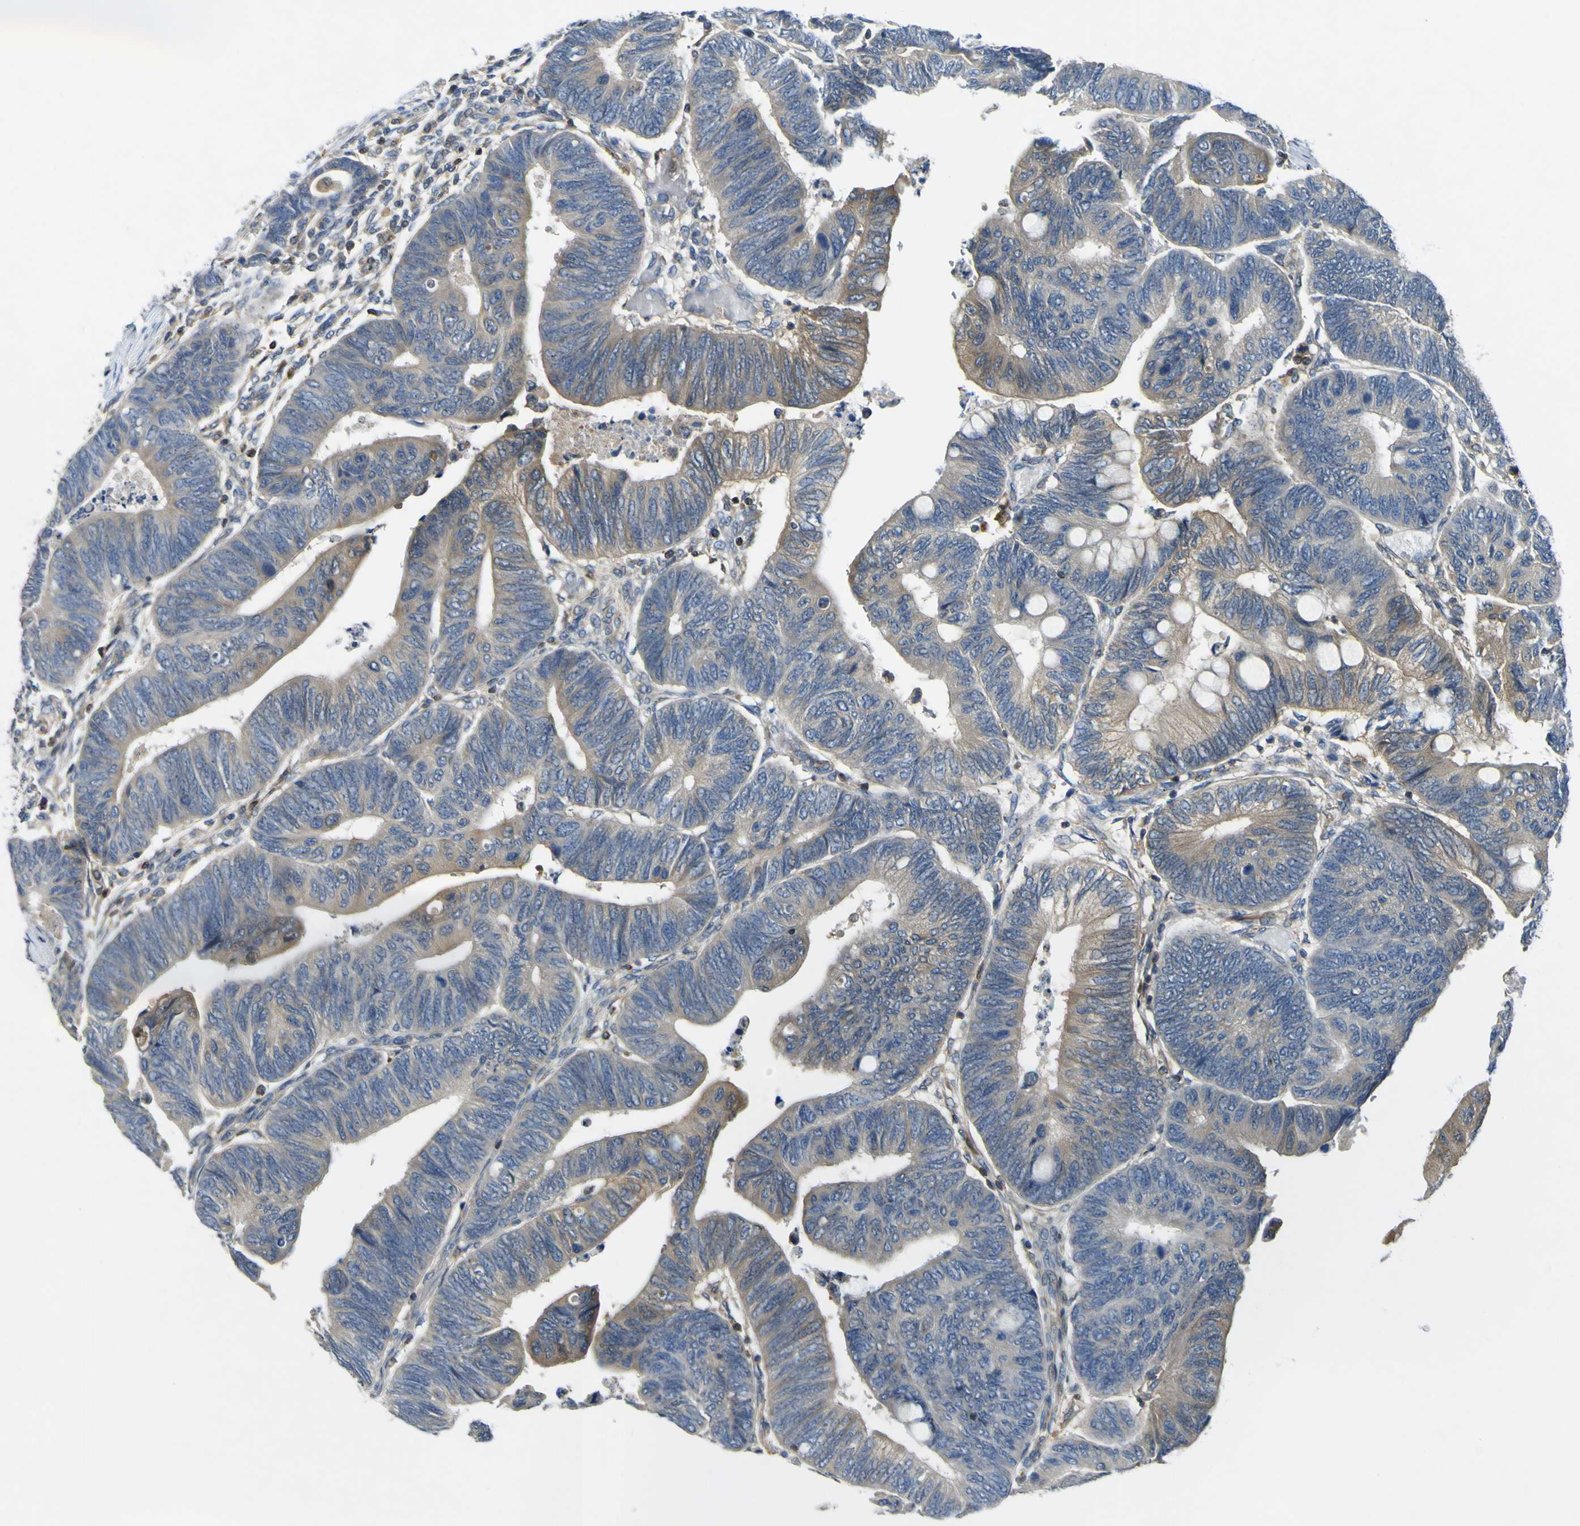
{"staining": {"intensity": "moderate", "quantity": "25%-75%", "location": "cytoplasmic/membranous"}, "tissue": "colorectal cancer", "cell_type": "Tumor cells", "image_type": "cancer", "snomed": [{"axis": "morphology", "description": "Normal tissue, NOS"}, {"axis": "morphology", "description": "Adenocarcinoma, NOS"}, {"axis": "topography", "description": "Rectum"}, {"axis": "topography", "description": "Peripheral nerve tissue"}], "caption": "Immunohistochemical staining of human colorectal cancer exhibits medium levels of moderate cytoplasmic/membranous protein expression in approximately 25%-75% of tumor cells.", "gene": "EML2", "patient": {"sex": "male", "age": 92}}